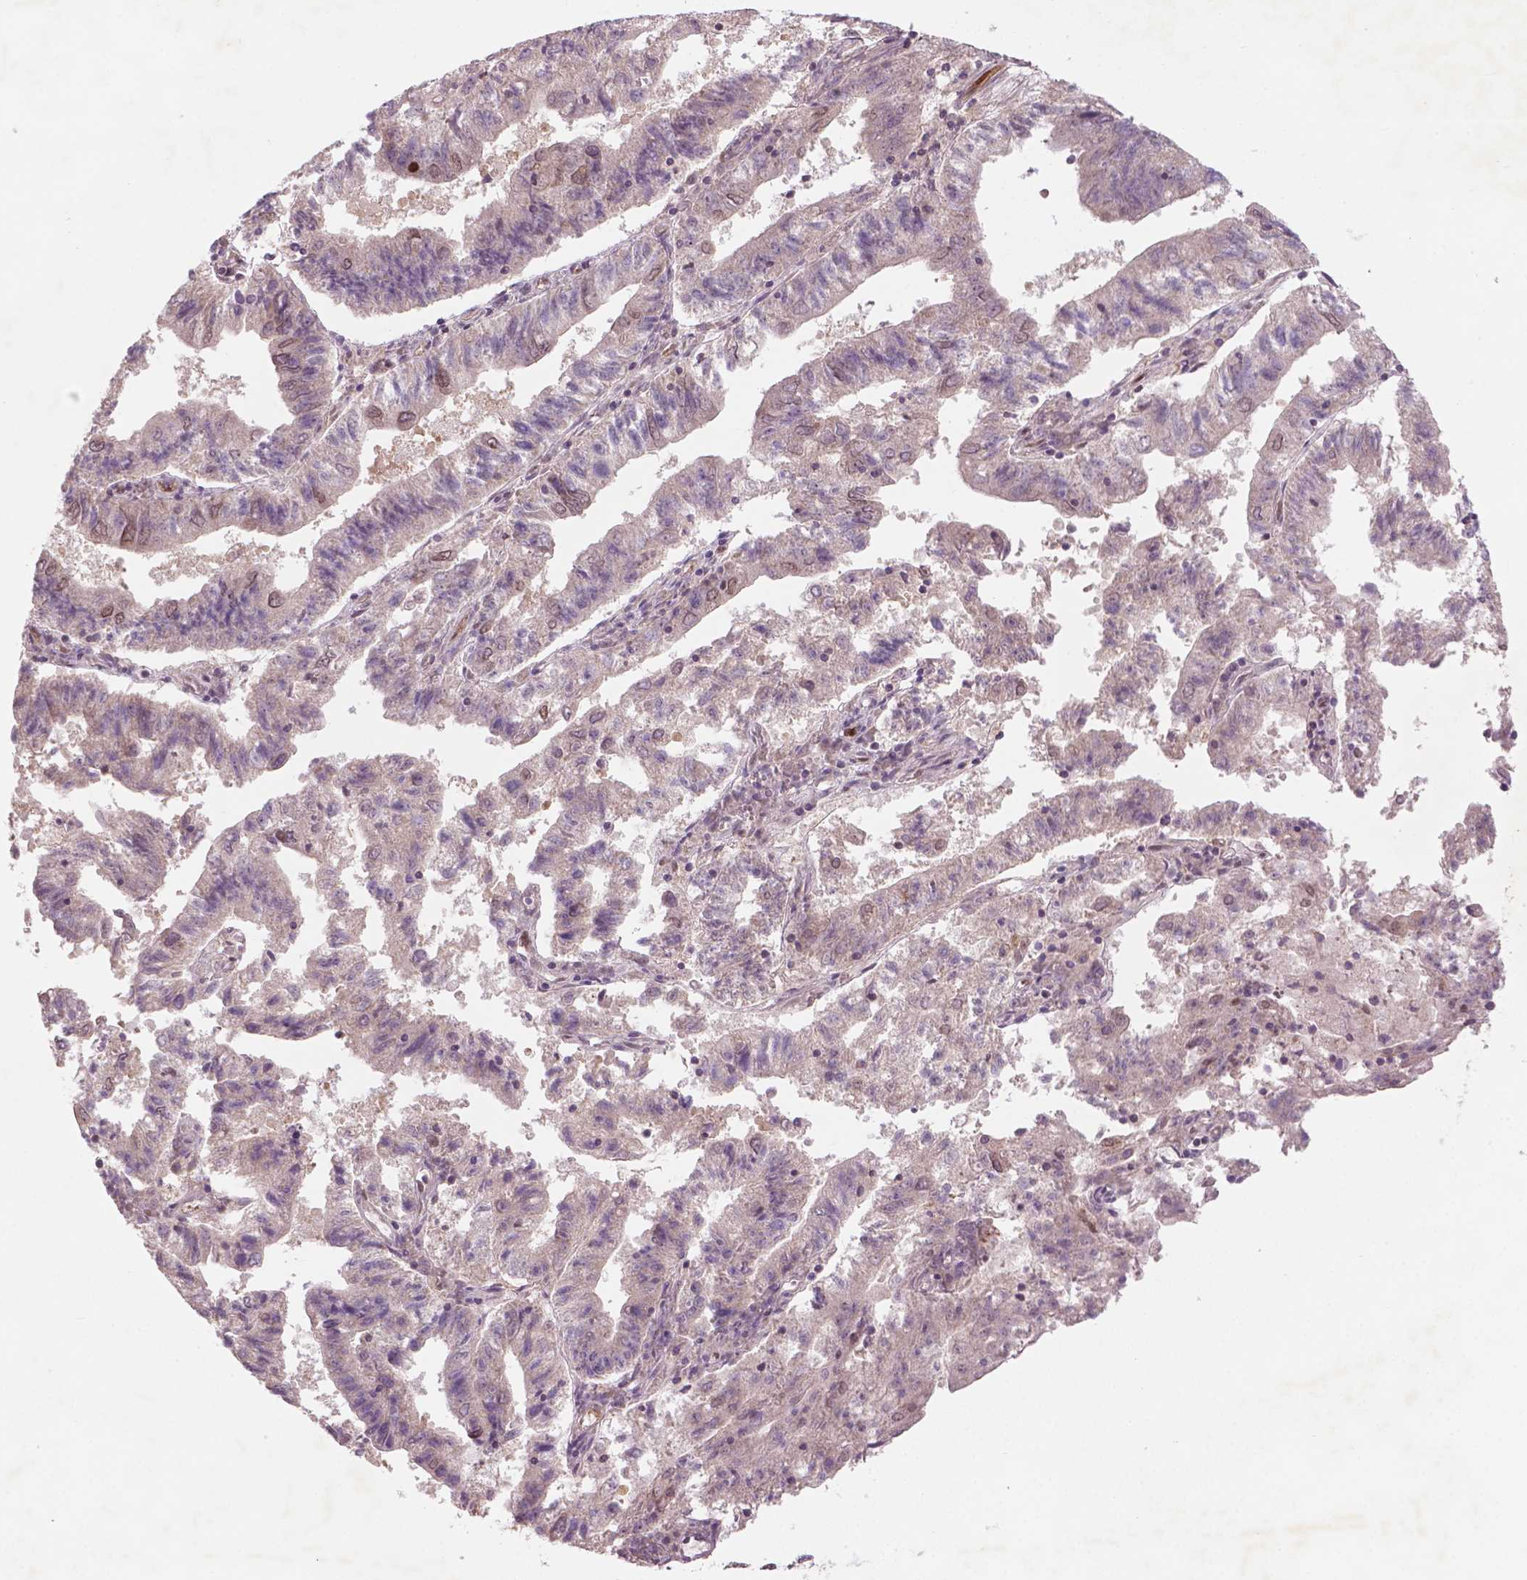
{"staining": {"intensity": "negative", "quantity": "none", "location": "none"}, "tissue": "endometrial cancer", "cell_type": "Tumor cells", "image_type": "cancer", "snomed": [{"axis": "morphology", "description": "Adenocarcinoma, NOS"}, {"axis": "topography", "description": "Endometrium"}], "caption": "Image shows no protein positivity in tumor cells of adenocarcinoma (endometrial) tissue.", "gene": "NFAT5", "patient": {"sex": "female", "age": 82}}